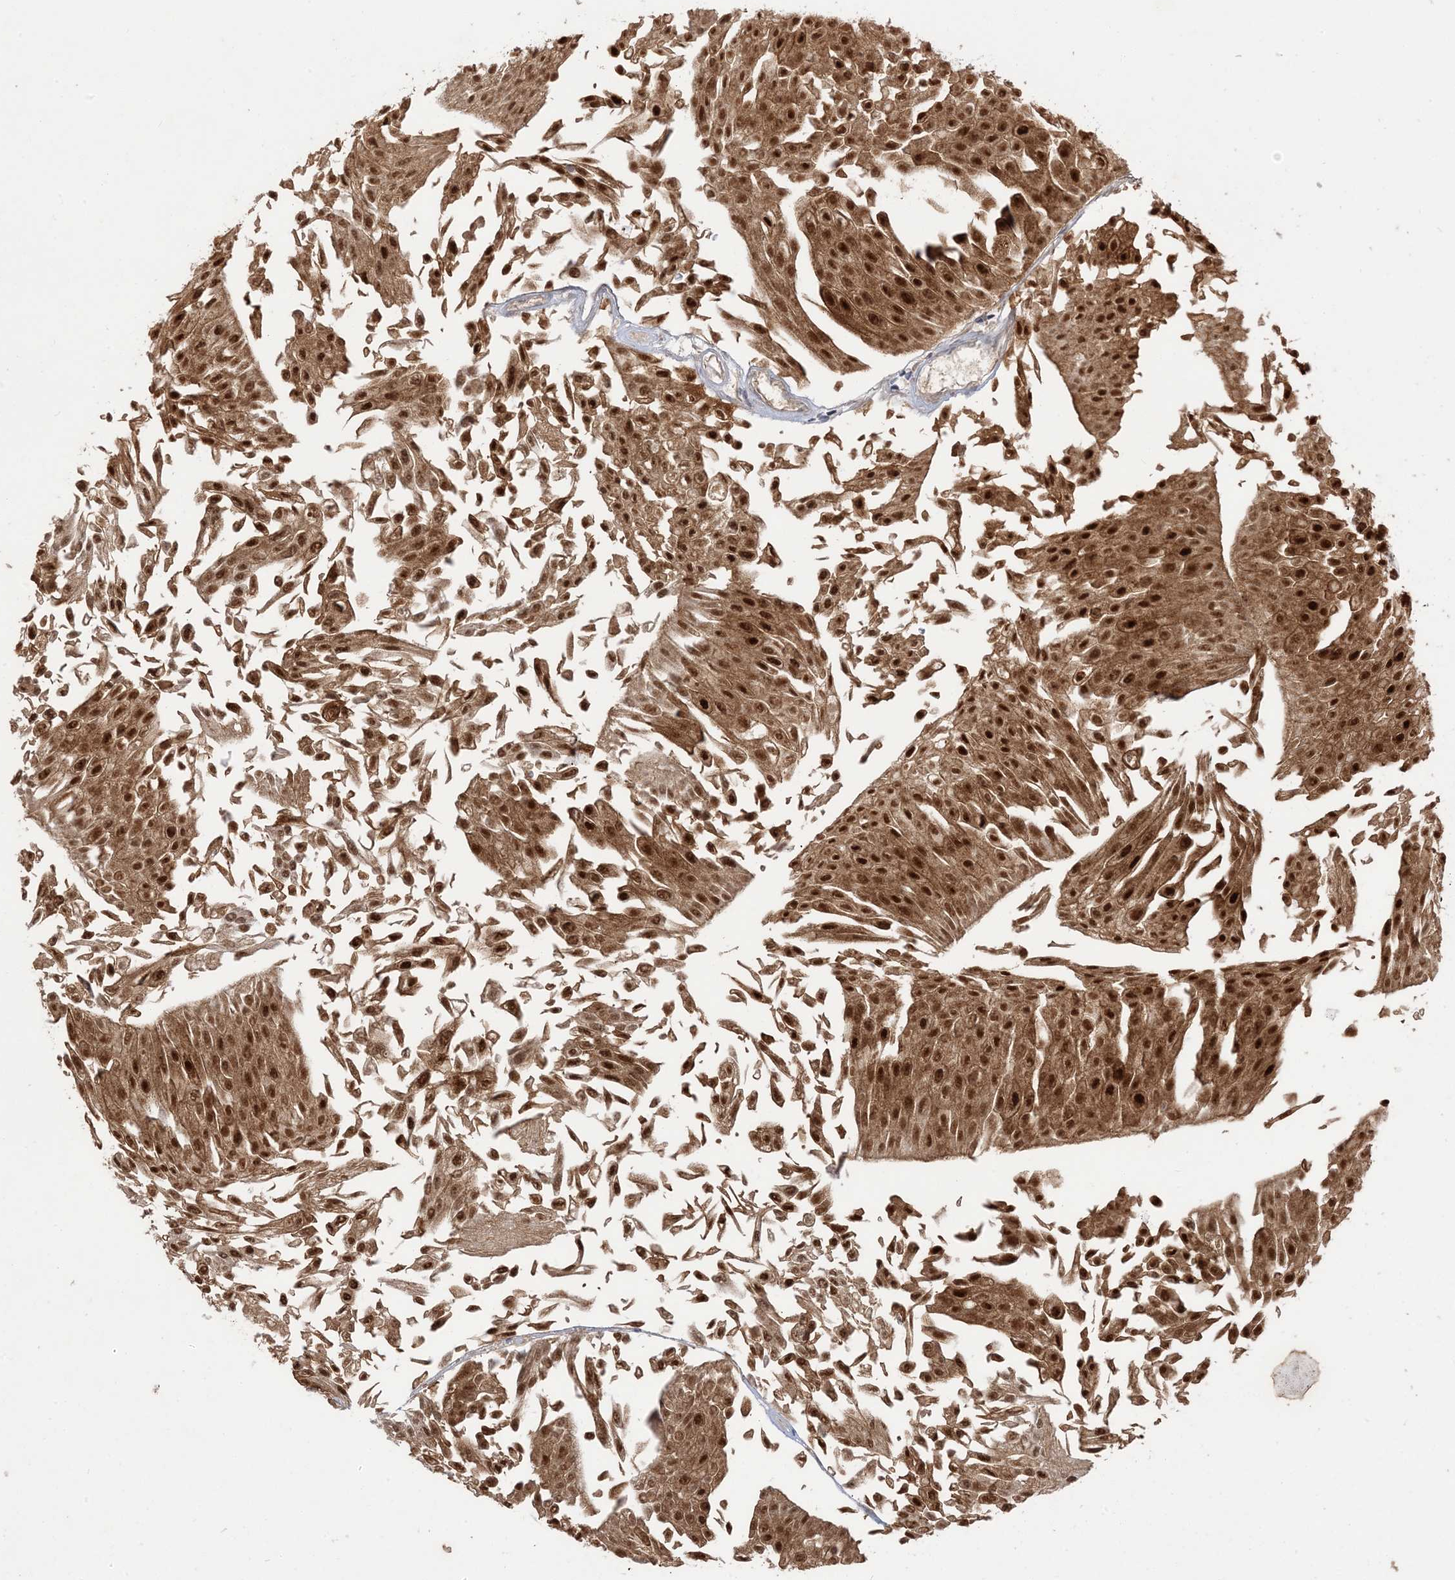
{"staining": {"intensity": "strong", "quantity": ">75%", "location": "cytoplasmic/membranous,nuclear"}, "tissue": "urothelial cancer", "cell_type": "Tumor cells", "image_type": "cancer", "snomed": [{"axis": "morphology", "description": "Urothelial carcinoma, Low grade"}, {"axis": "topography", "description": "Urinary bladder"}], "caption": "Protein staining of urothelial cancer tissue displays strong cytoplasmic/membranous and nuclear expression in about >75% of tumor cells.", "gene": "NAGK", "patient": {"sex": "male", "age": 67}}